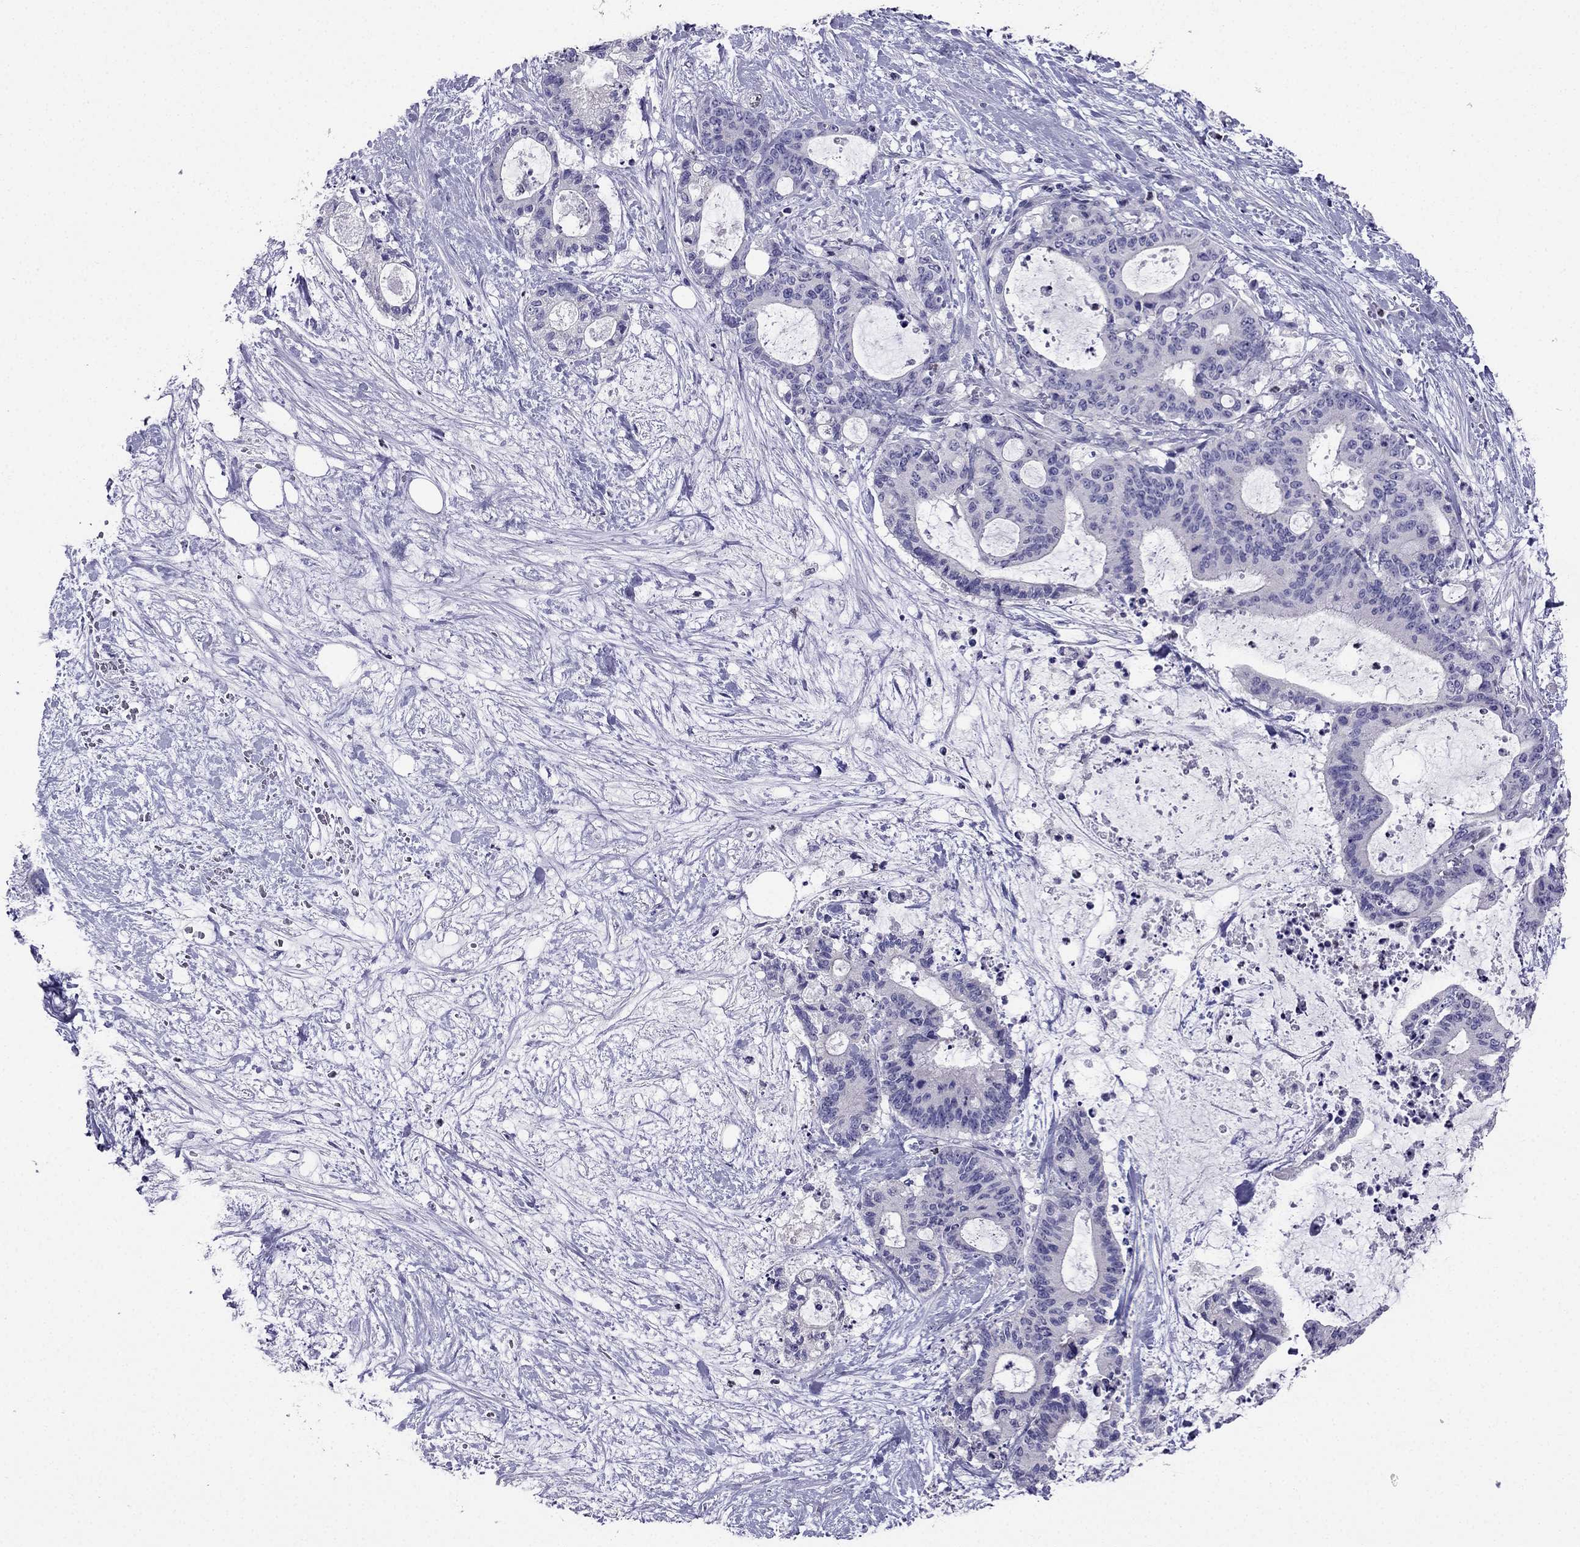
{"staining": {"intensity": "negative", "quantity": "none", "location": "none"}, "tissue": "liver cancer", "cell_type": "Tumor cells", "image_type": "cancer", "snomed": [{"axis": "morphology", "description": "Cholangiocarcinoma"}, {"axis": "topography", "description": "Liver"}], "caption": "Liver cancer was stained to show a protein in brown. There is no significant positivity in tumor cells.", "gene": "ARID3A", "patient": {"sex": "female", "age": 73}}